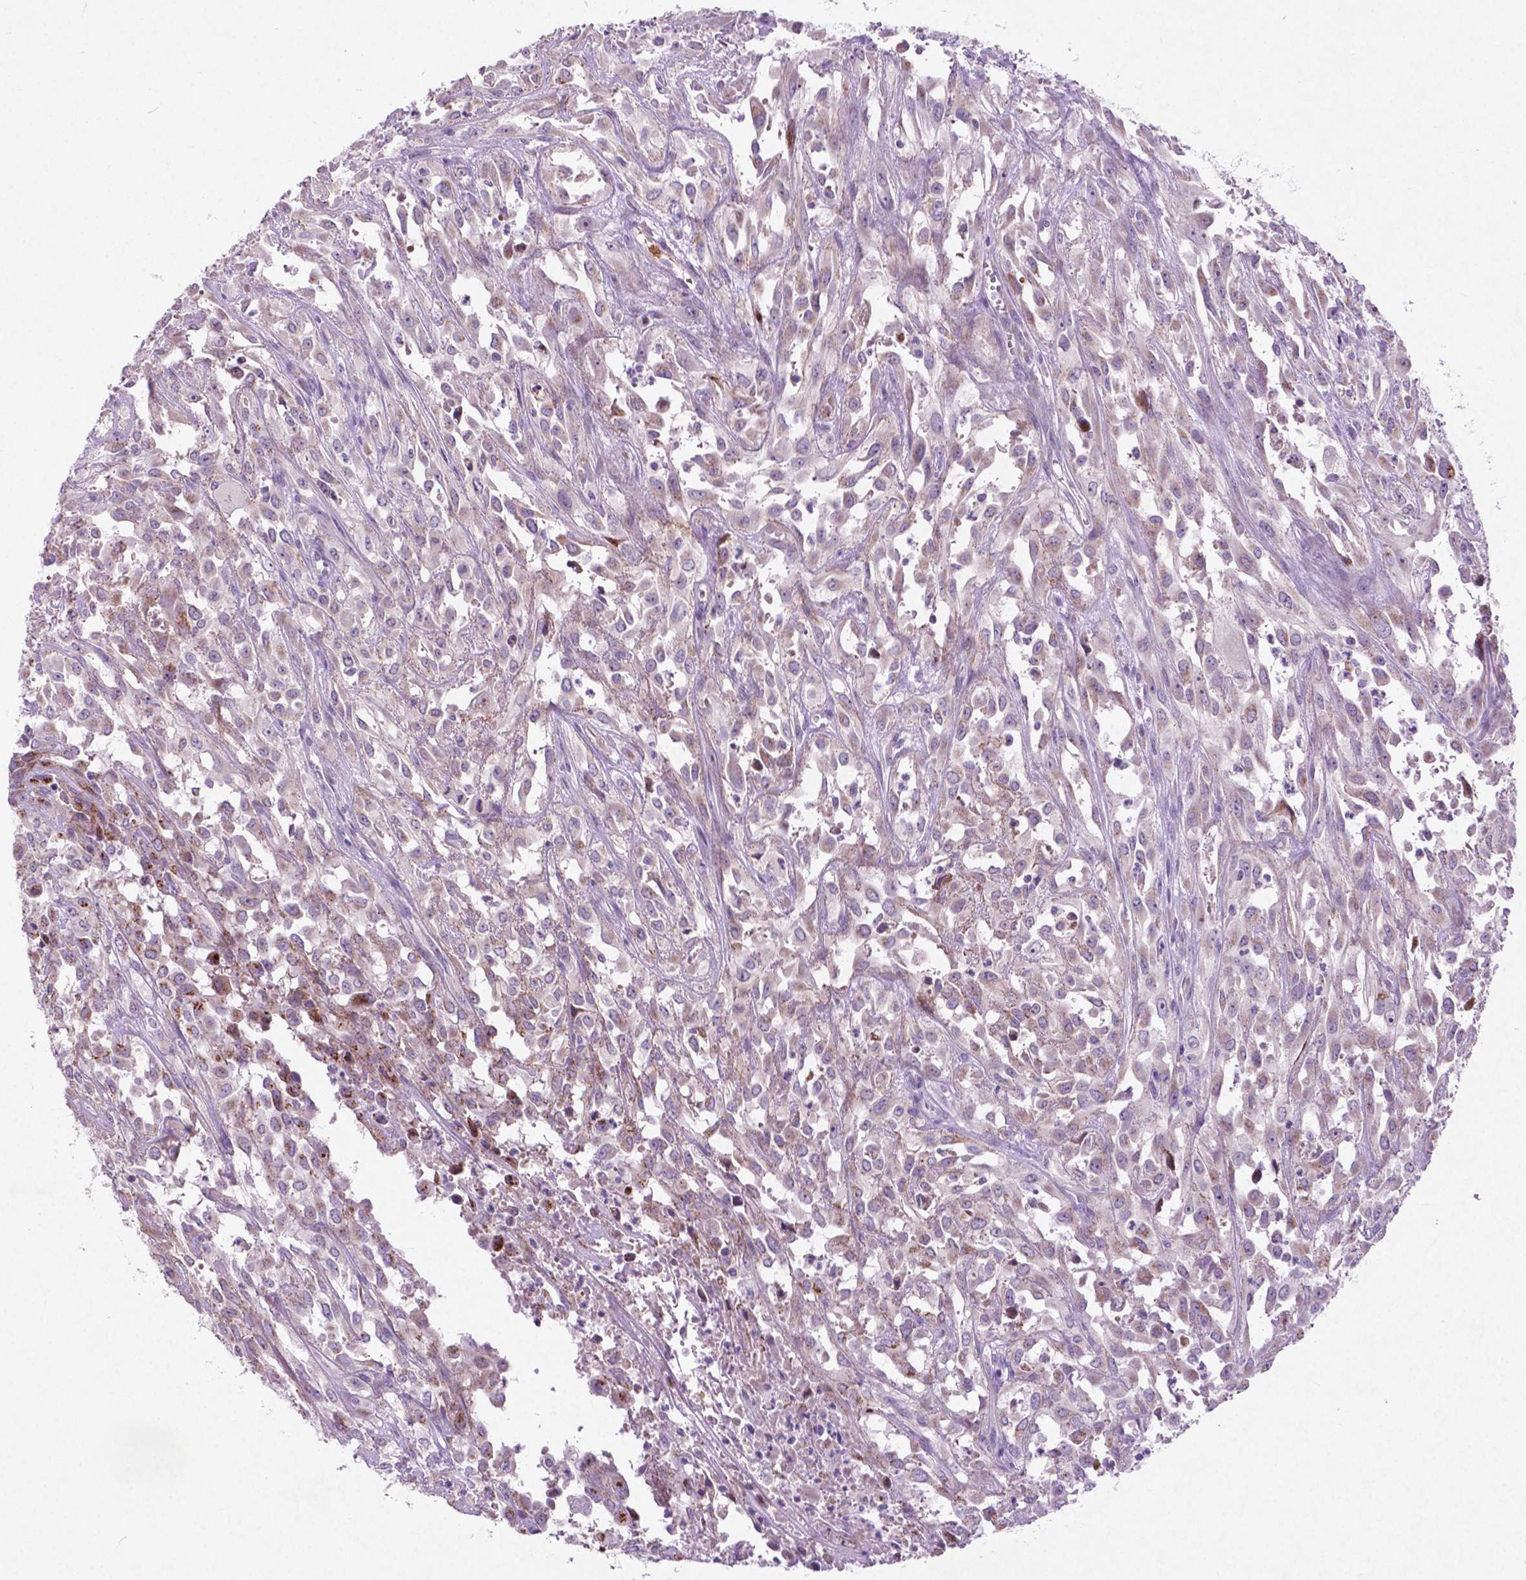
{"staining": {"intensity": "weak", "quantity": "25%-75%", "location": "cytoplasmic/membranous"}, "tissue": "urothelial cancer", "cell_type": "Tumor cells", "image_type": "cancer", "snomed": [{"axis": "morphology", "description": "Urothelial carcinoma, High grade"}, {"axis": "topography", "description": "Urinary bladder"}], "caption": "Protein analysis of urothelial cancer tissue displays weak cytoplasmic/membranous expression in about 25%-75% of tumor cells. (DAB (3,3'-diaminobenzidine) IHC with brightfield microscopy, high magnification).", "gene": "ATG4D", "patient": {"sex": "male", "age": 67}}